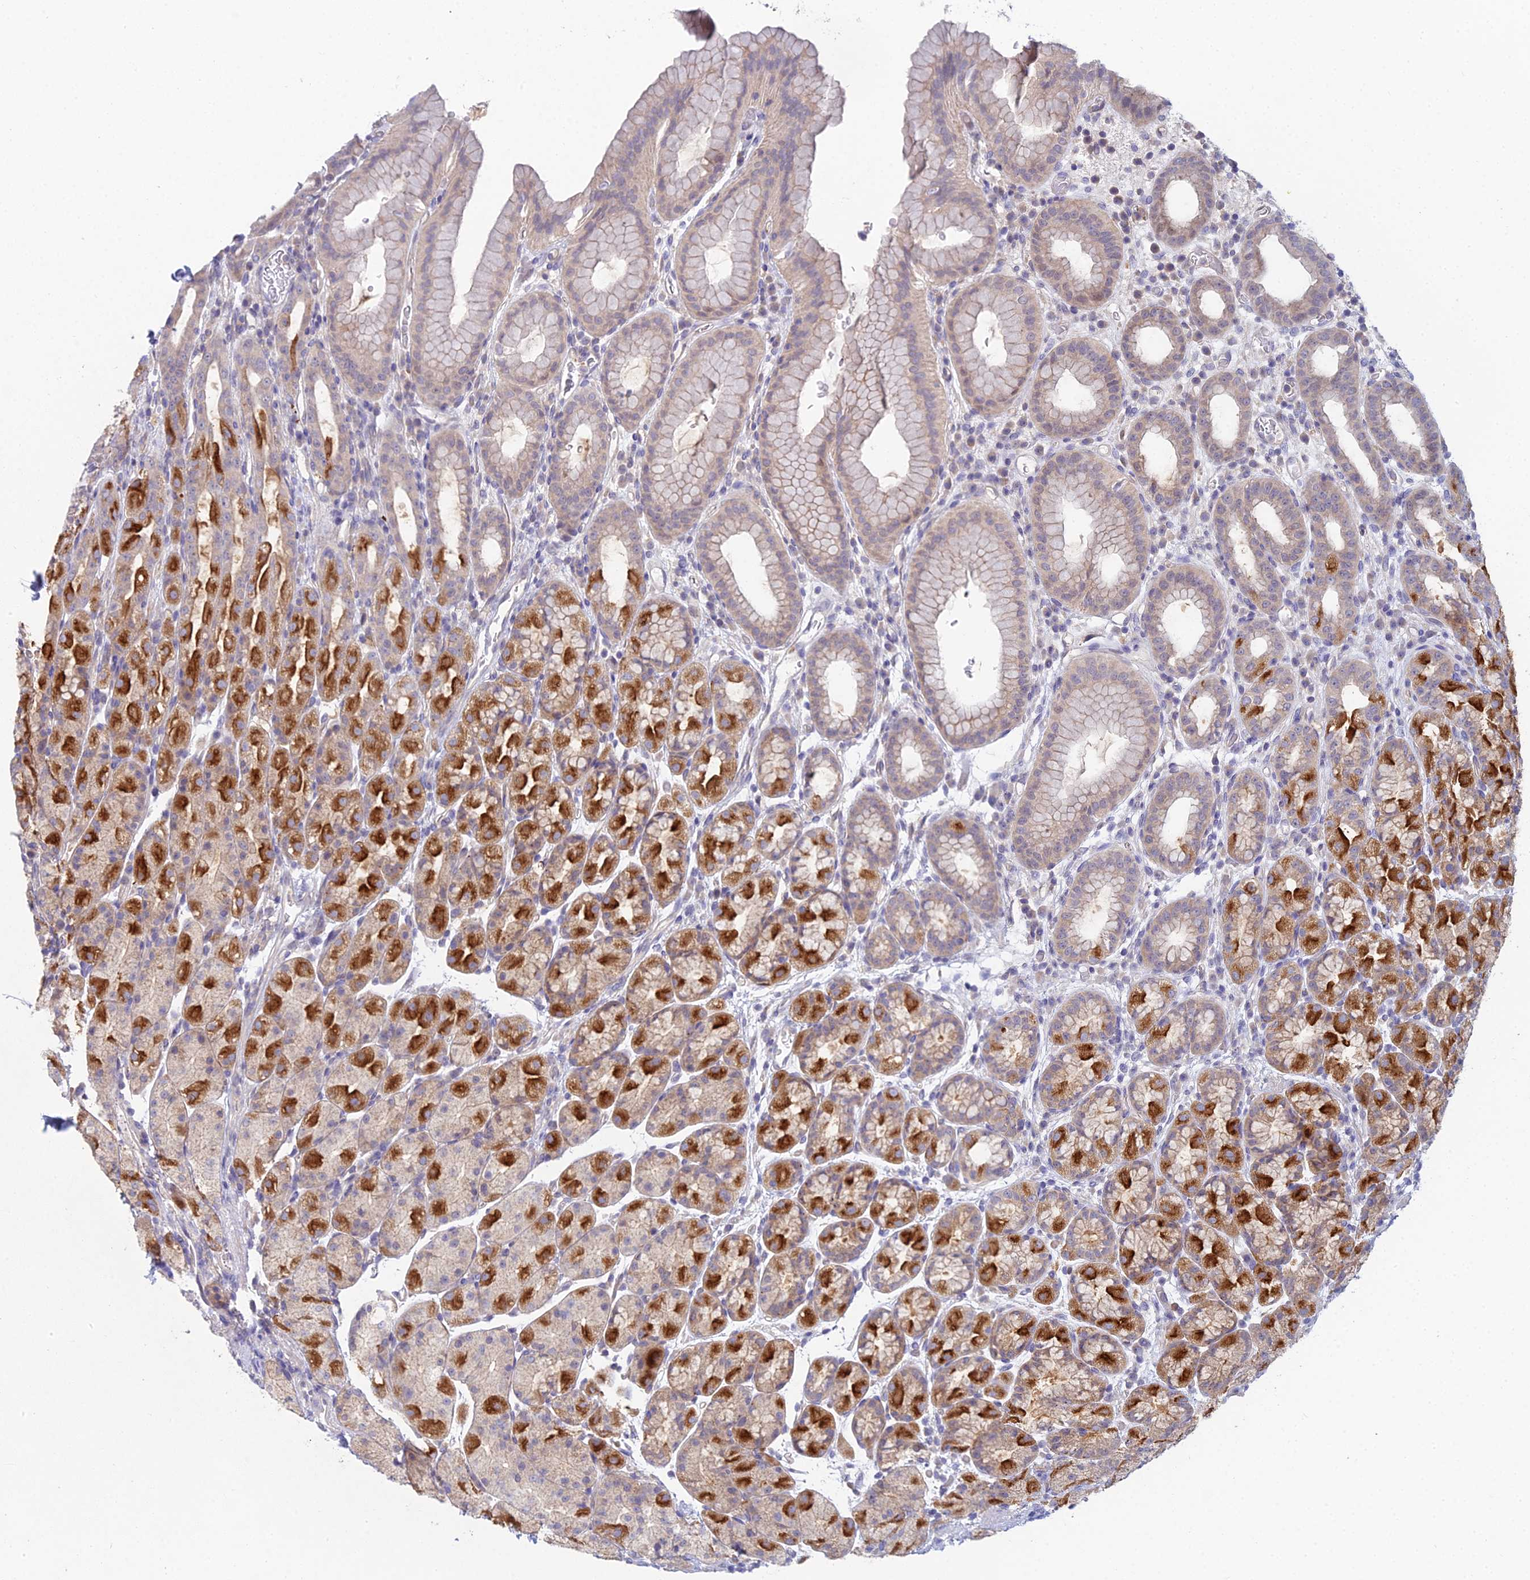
{"staining": {"intensity": "strong", "quantity": "25%-75%", "location": "cytoplasmic/membranous"}, "tissue": "stomach", "cell_type": "Glandular cells", "image_type": "normal", "snomed": [{"axis": "morphology", "description": "Normal tissue, NOS"}, {"axis": "topography", "description": "Stomach, upper"}, {"axis": "topography", "description": "Stomach, lower"}, {"axis": "topography", "description": "Small intestine"}], "caption": "Protein analysis of unremarkable stomach shows strong cytoplasmic/membranous expression in about 25%-75% of glandular cells.", "gene": "METTL26", "patient": {"sex": "male", "age": 68}}